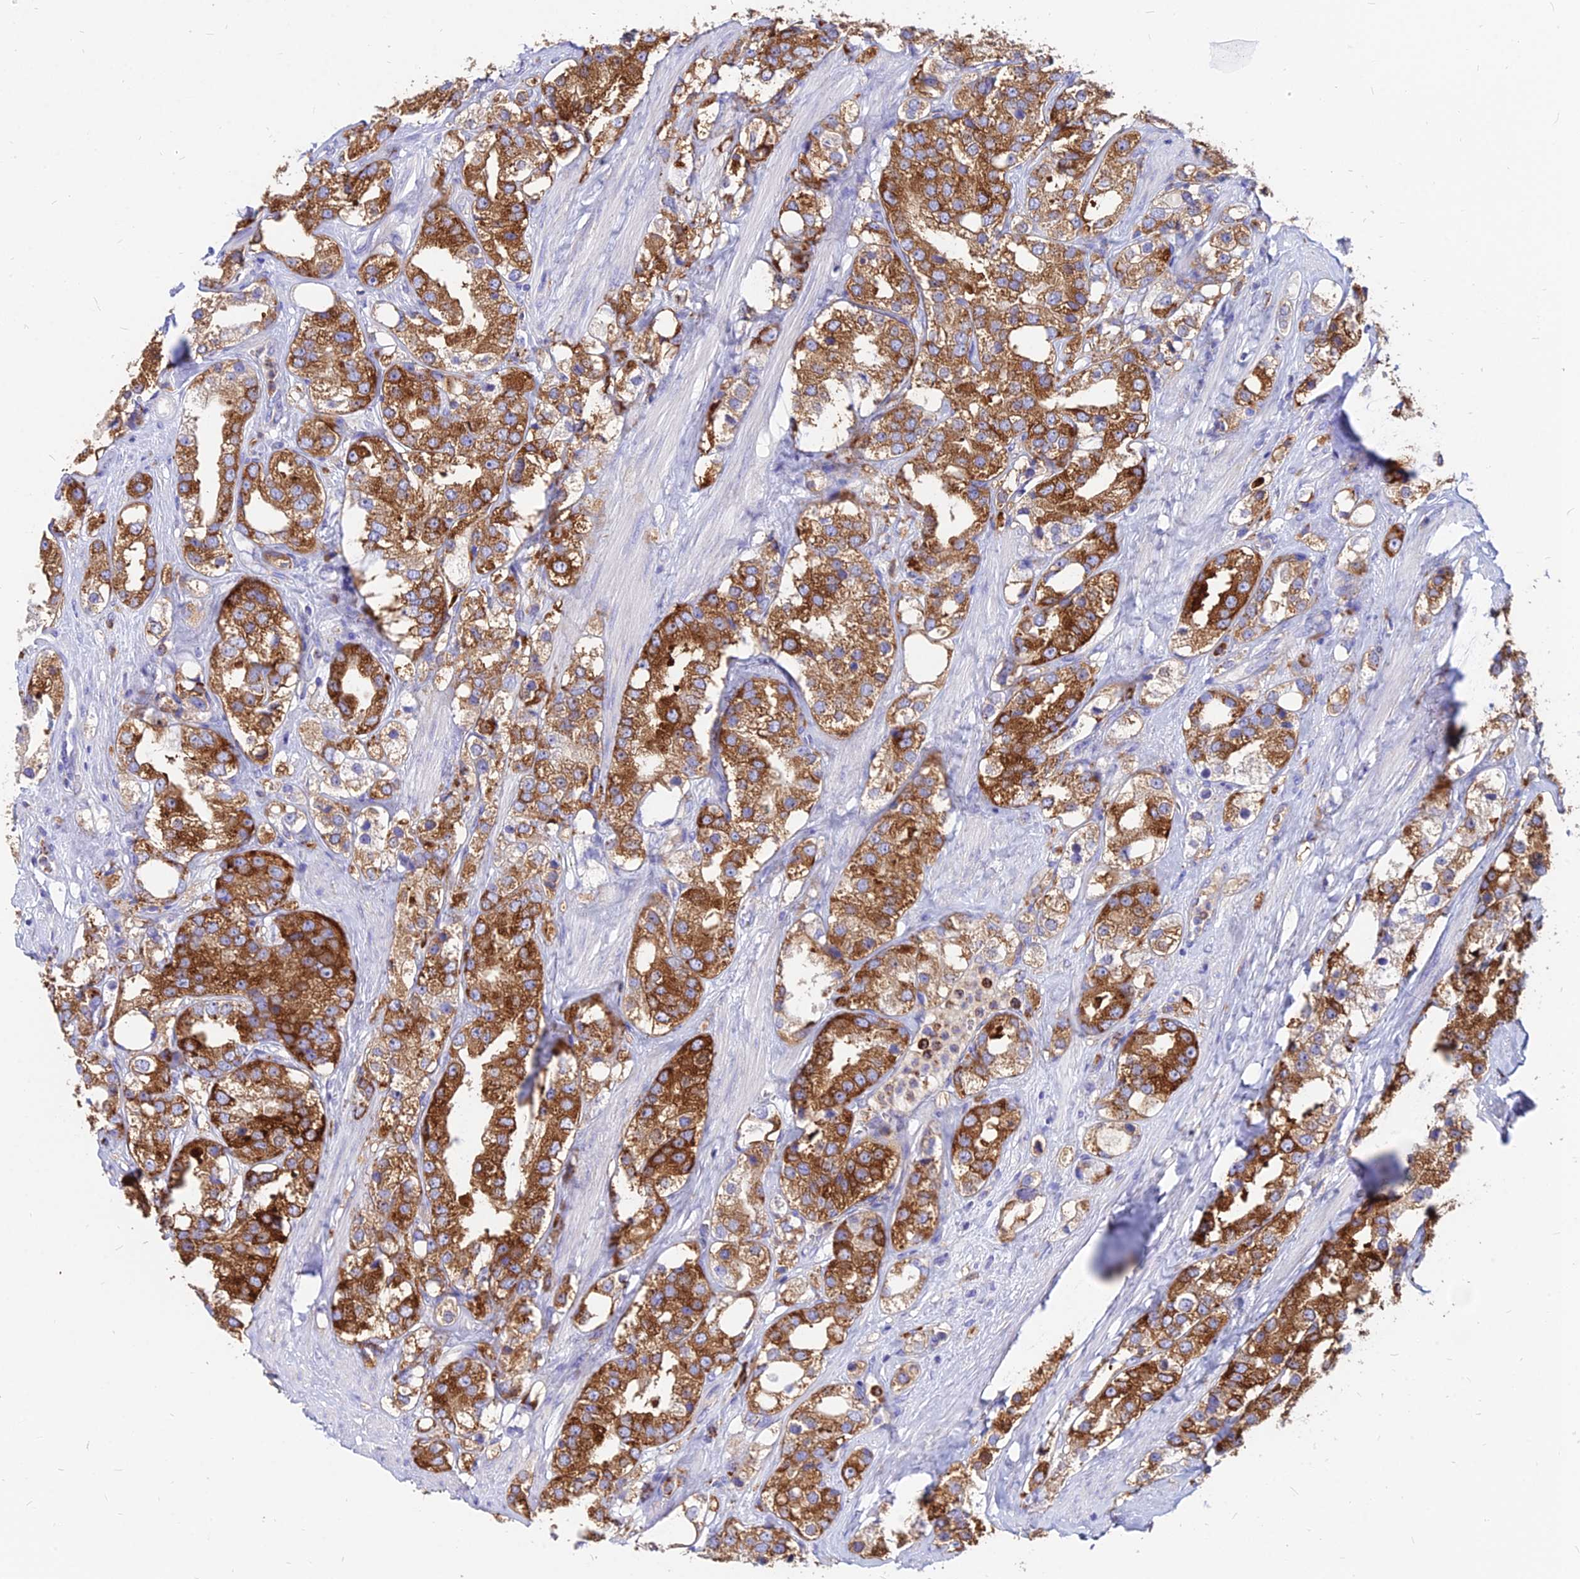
{"staining": {"intensity": "strong", "quantity": ">75%", "location": "cytoplasmic/membranous"}, "tissue": "prostate cancer", "cell_type": "Tumor cells", "image_type": "cancer", "snomed": [{"axis": "morphology", "description": "Adenocarcinoma, NOS"}, {"axis": "topography", "description": "Prostate"}], "caption": "The micrograph shows a brown stain indicating the presence of a protein in the cytoplasmic/membranous of tumor cells in adenocarcinoma (prostate). (Stains: DAB (3,3'-diaminobenzidine) in brown, nuclei in blue, Microscopy: brightfield microscopy at high magnification).", "gene": "AGTRAP", "patient": {"sex": "male", "age": 79}}